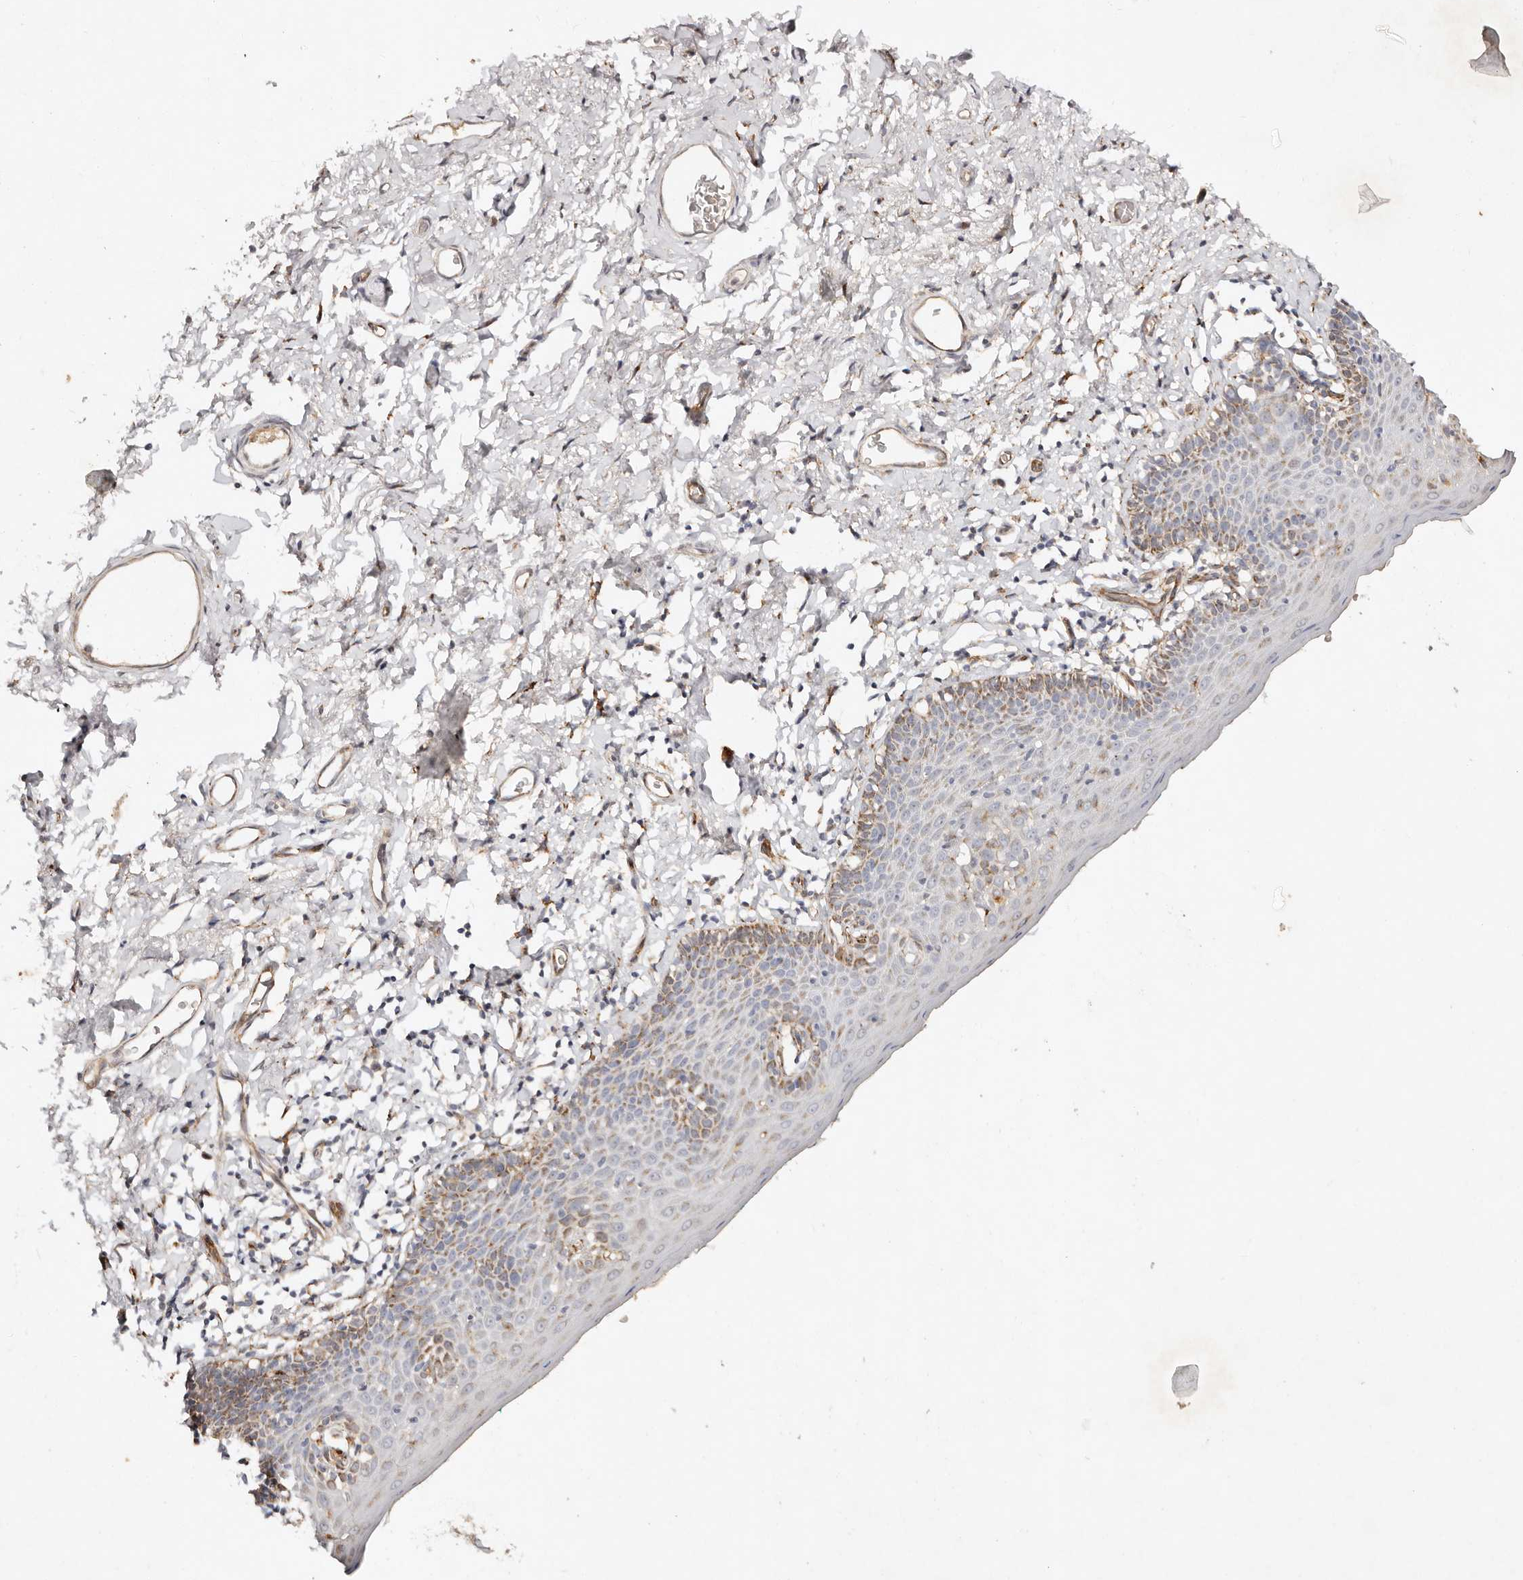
{"staining": {"intensity": "moderate", "quantity": "25%-75%", "location": "cytoplasmic/membranous"}, "tissue": "skin", "cell_type": "Epidermal cells", "image_type": "normal", "snomed": [{"axis": "morphology", "description": "Normal tissue, NOS"}, {"axis": "topography", "description": "Vulva"}], "caption": "Moderate cytoplasmic/membranous positivity for a protein is appreciated in about 25%-75% of epidermal cells of unremarkable skin using IHC.", "gene": "SERPINH1", "patient": {"sex": "female", "age": 66}}